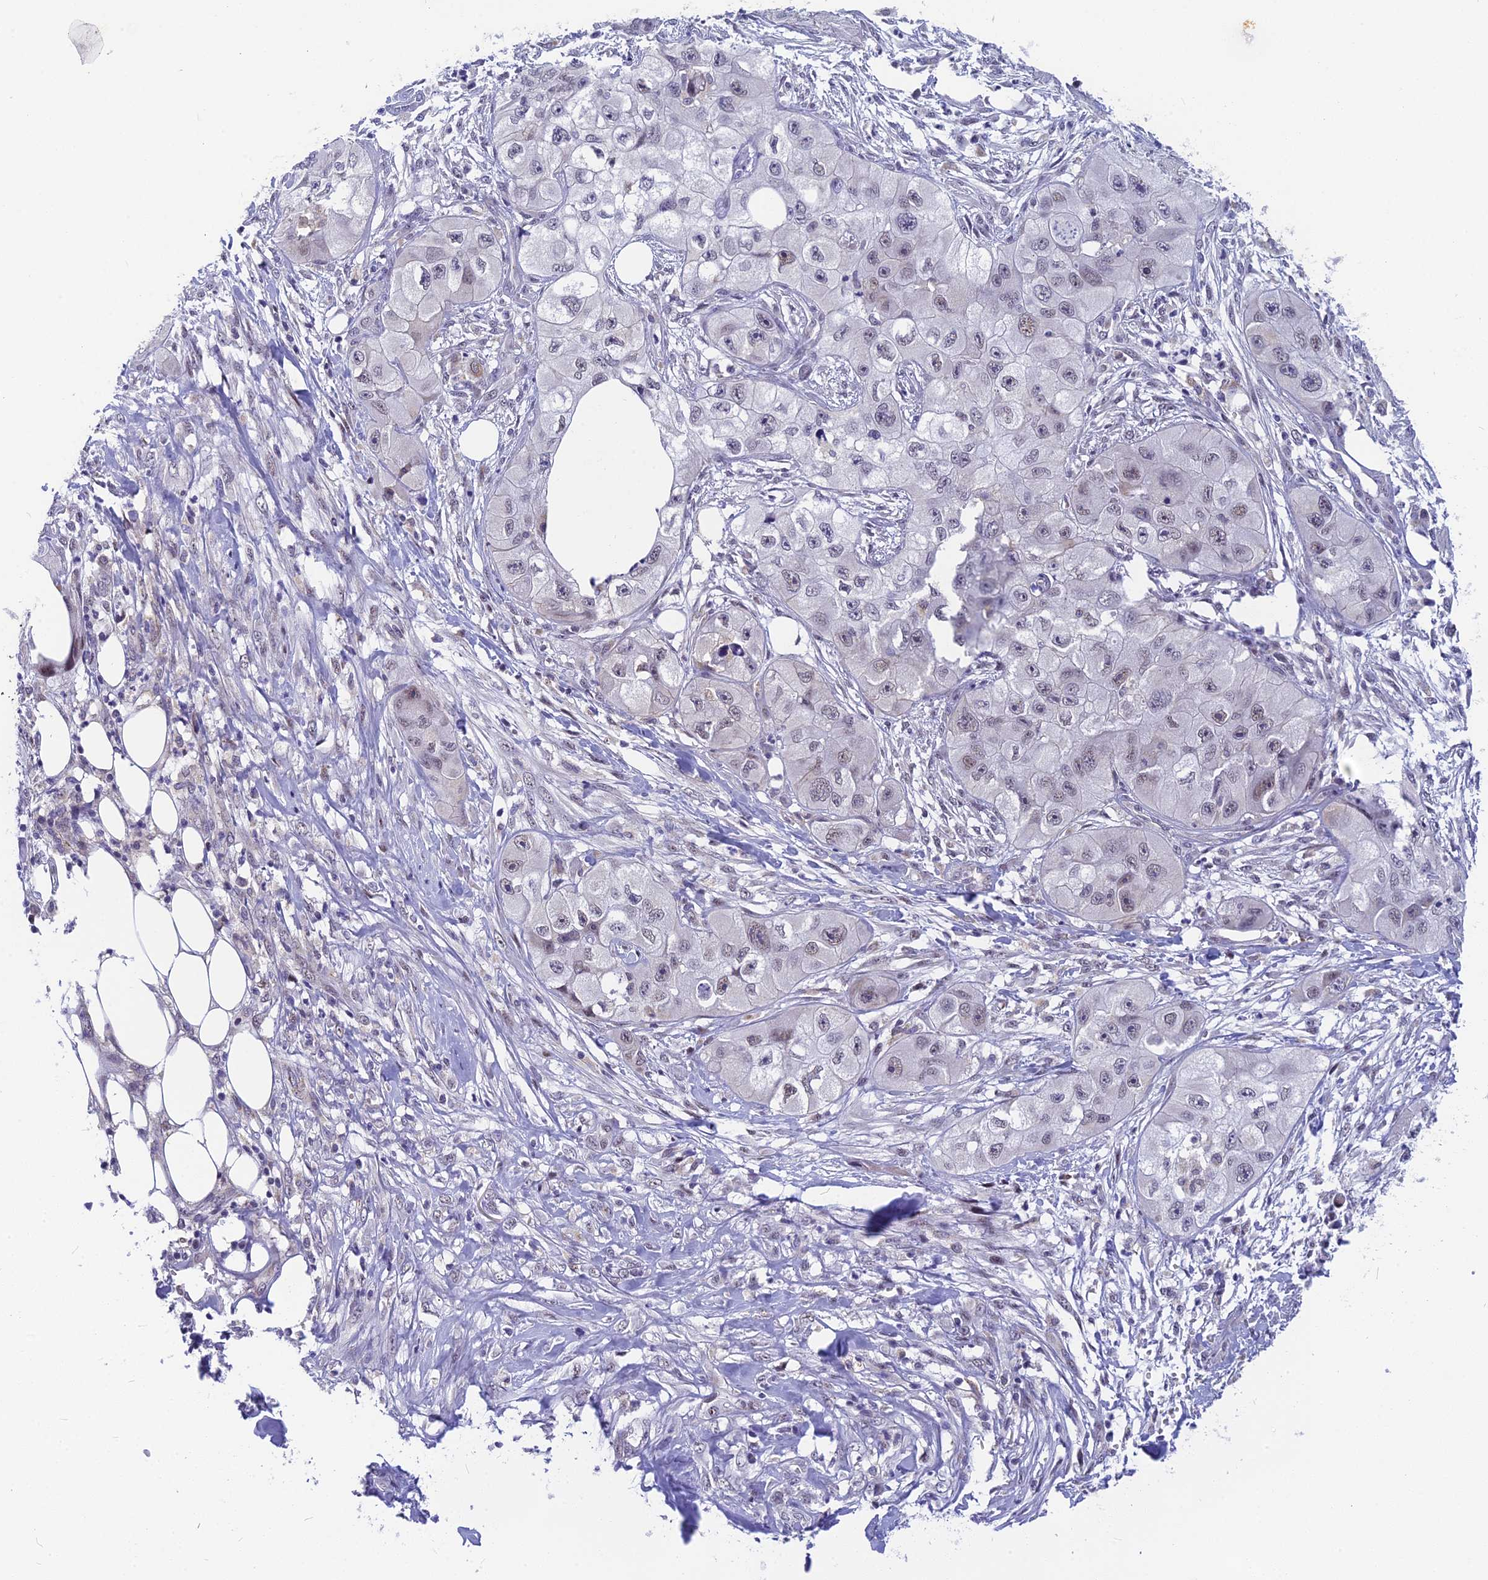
{"staining": {"intensity": "weak", "quantity": "<25%", "location": "nuclear"}, "tissue": "skin cancer", "cell_type": "Tumor cells", "image_type": "cancer", "snomed": [{"axis": "morphology", "description": "Squamous cell carcinoma, NOS"}, {"axis": "topography", "description": "Skin"}, {"axis": "topography", "description": "Subcutis"}], "caption": "The IHC photomicrograph has no significant staining in tumor cells of skin squamous cell carcinoma tissue.", "gene": "CMC1", "patient": {"sex": "male", "age": 73}}